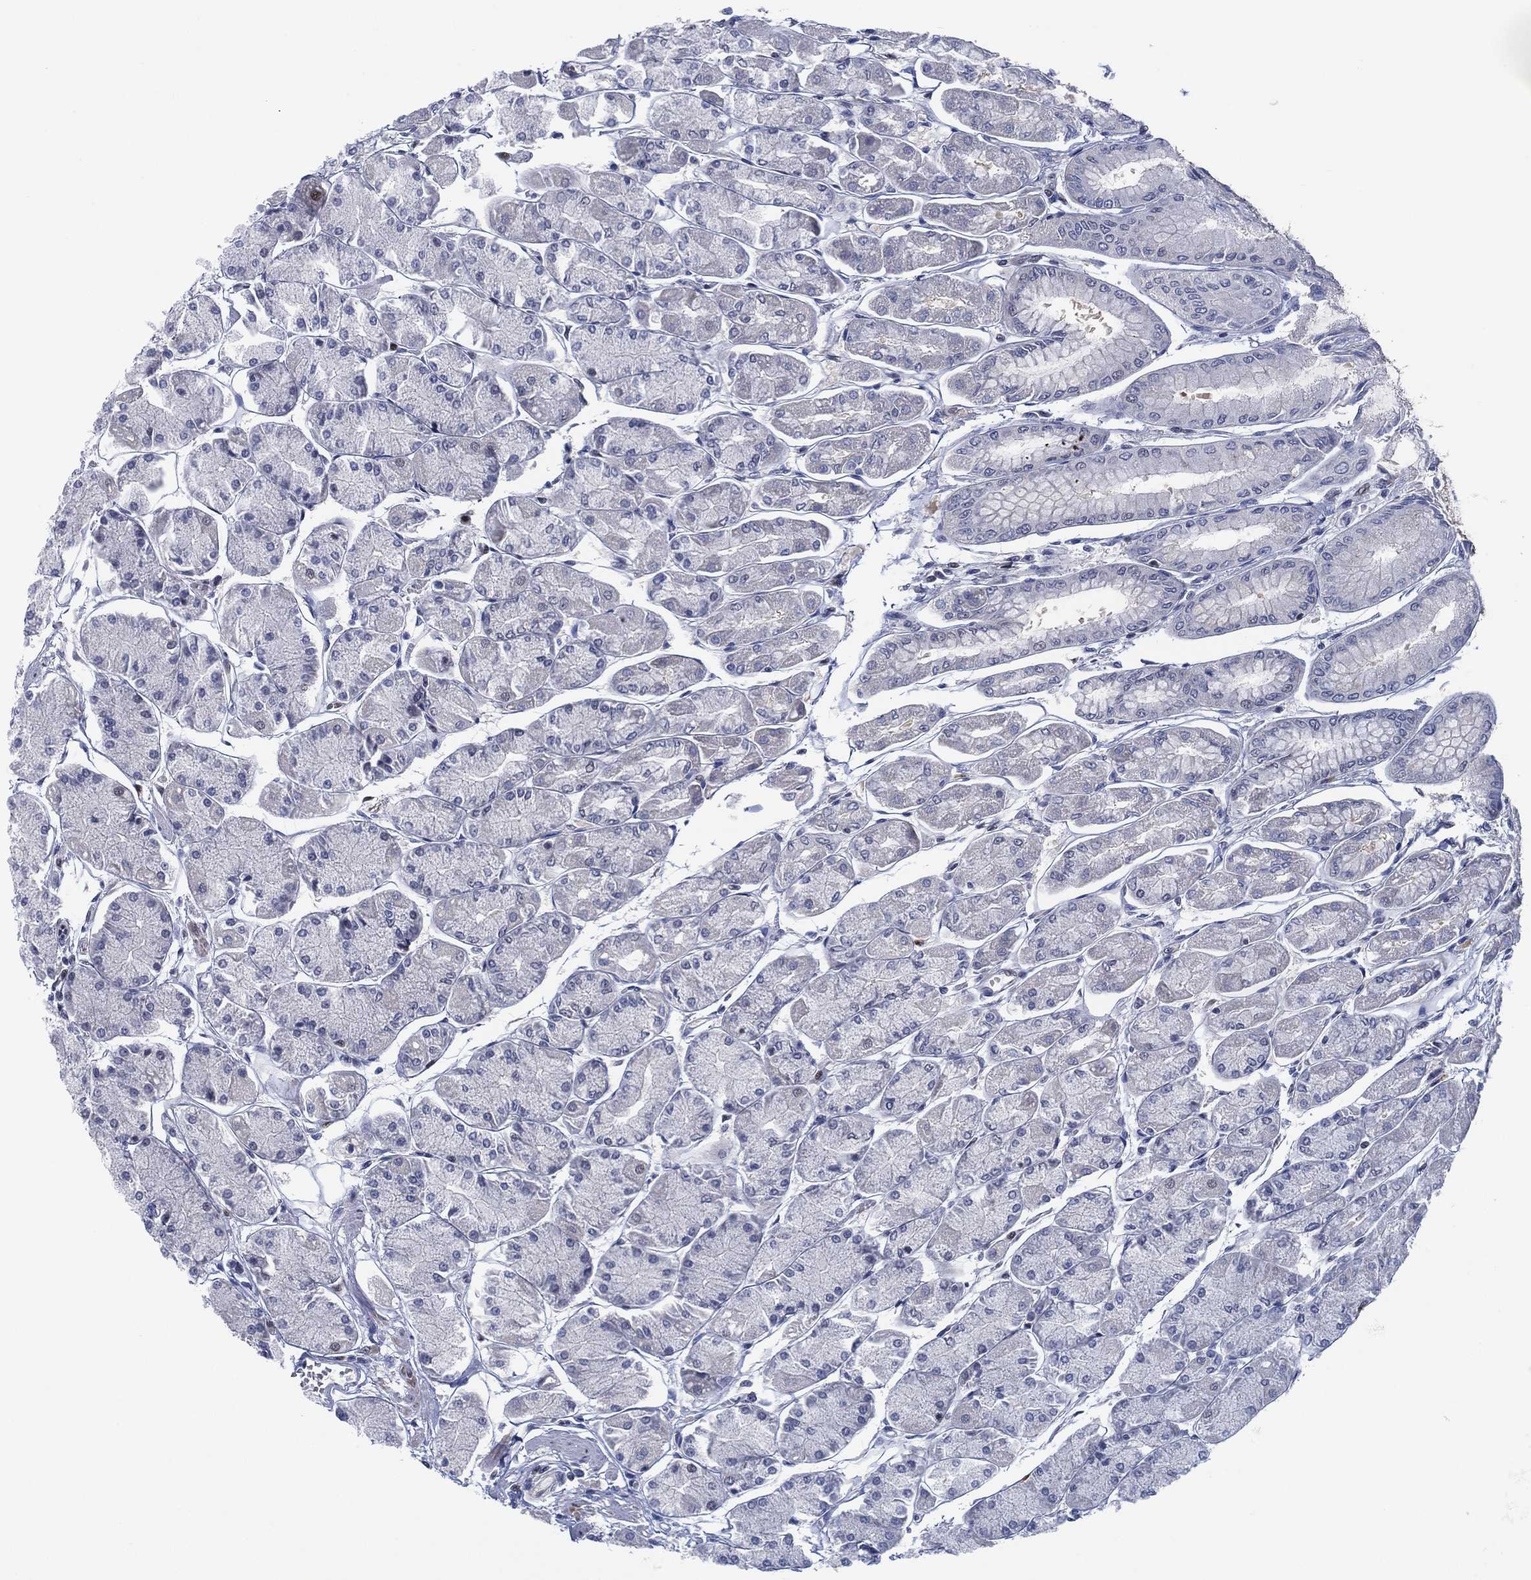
{"staining": {"intensity": "negative", "quantity": "none", "location": "none"}, "tissue": "stomach", "cell_type": "Glandular cells", "image_type": "normal", "snomed": [{"axis": "morphology", "description": "Normal tissue, NOS"}, {"axis": "topography", "description": "Stomach, upper"}], "caption": "Photomicrograph shows no significant protein positivity in glandular cells of unremarkable stomach.", "gene": "SLC4A4", "patient": {"sex": "male", "age": 60}}